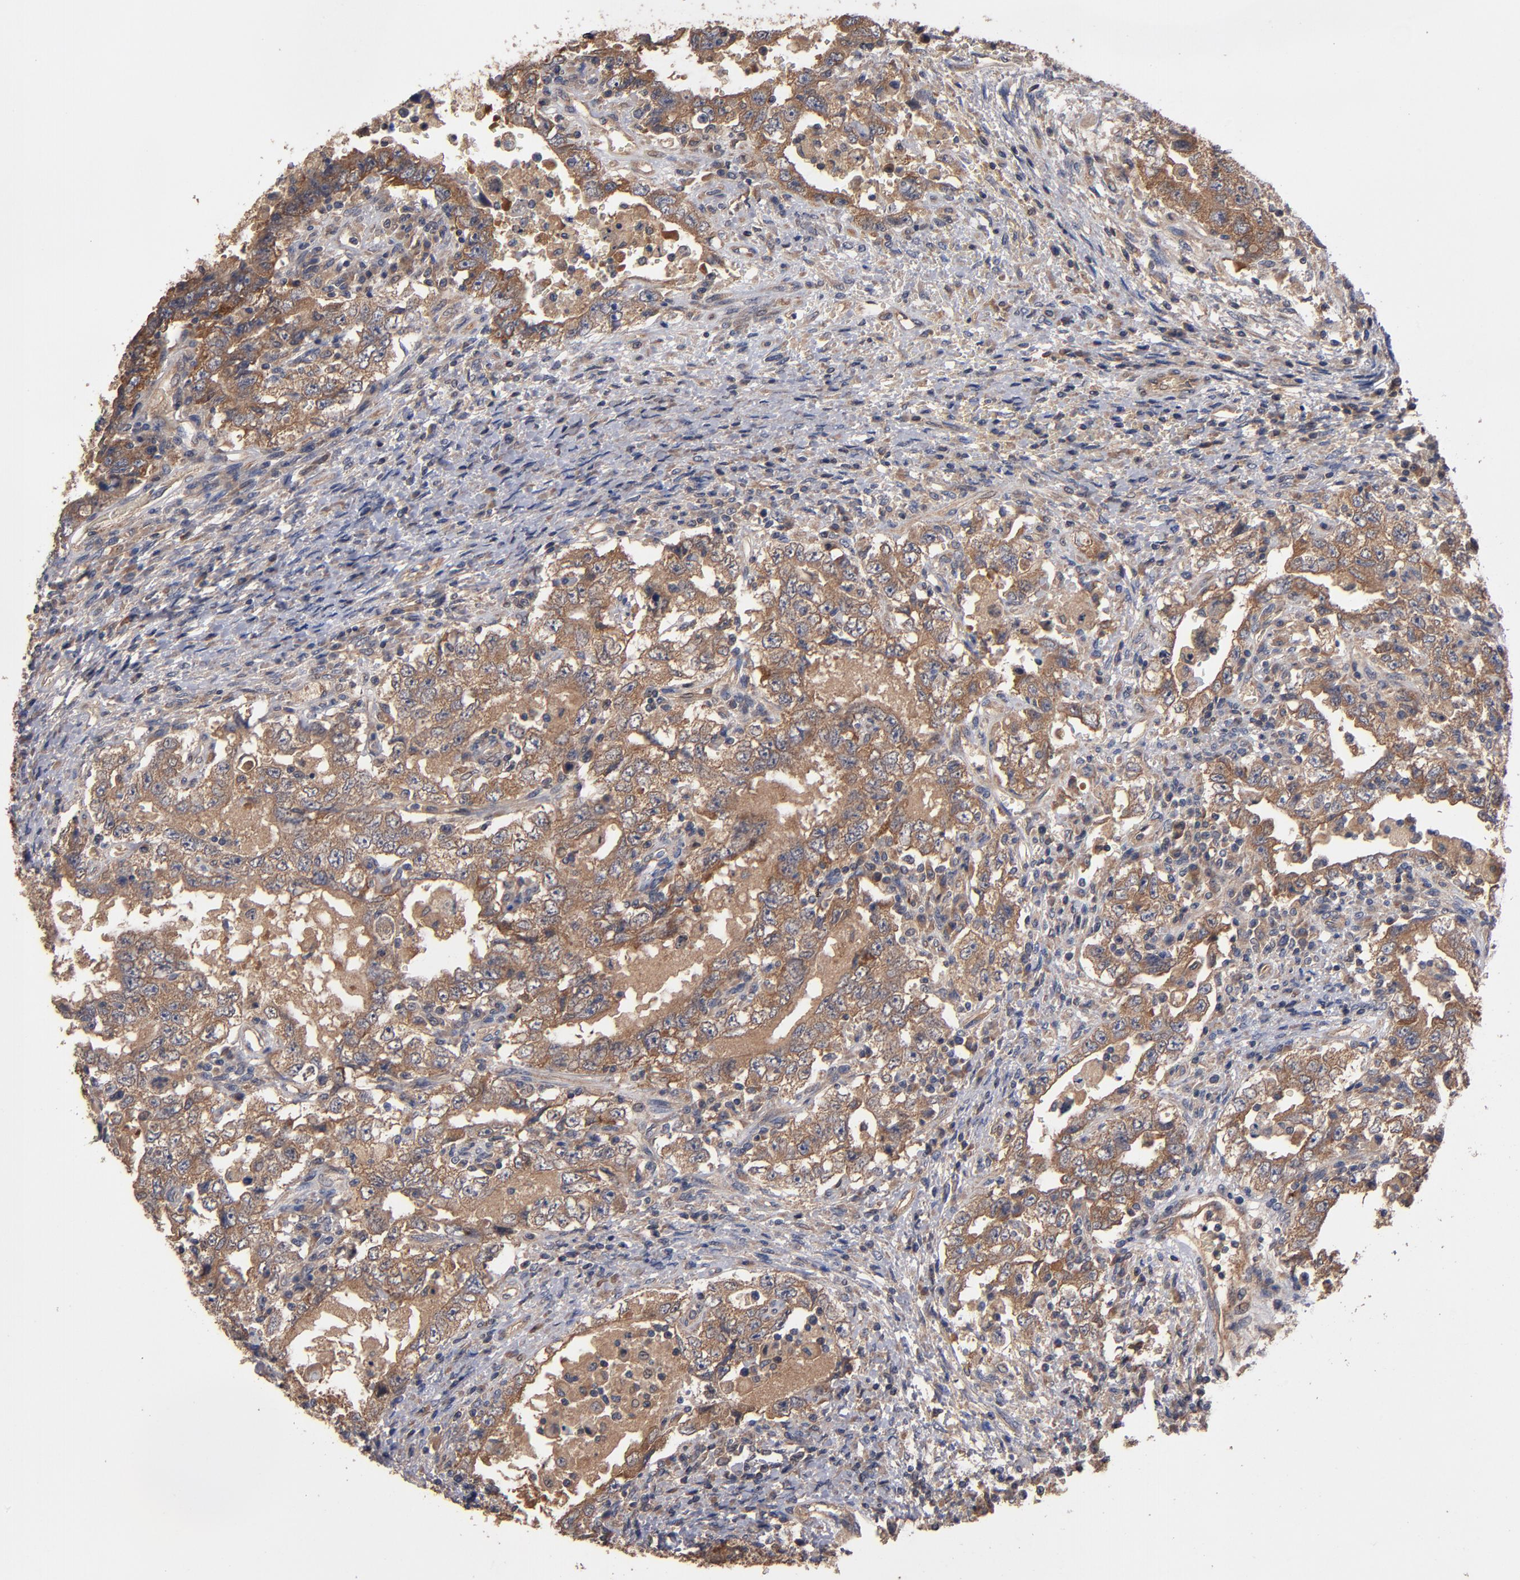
{"staining": {"intensity": "strong", "quantity": ">75%", "location": "cytoplasmic/membranous"}, "tissue": "testis cancer", "cell_type": "Tumor cells", "image_type": "cancer", "snomed": [{"axis": "morphology", "description": "Carcinoma, Embryonal, NOS"}, {"axis": "topography", "description": "Testis"}], "caption": "Testis embryonal carcinoma was stained to show a protein in brown. There is high levels of strong cytoplasmic/membranous positivity in approximately >75% of tumor cells. Immunohistochemistry stains the protein of interest in brown and the nuclei are stained blue.", "gene": "BDKRB1", "patient": {"sex": "male", "age": 26}}